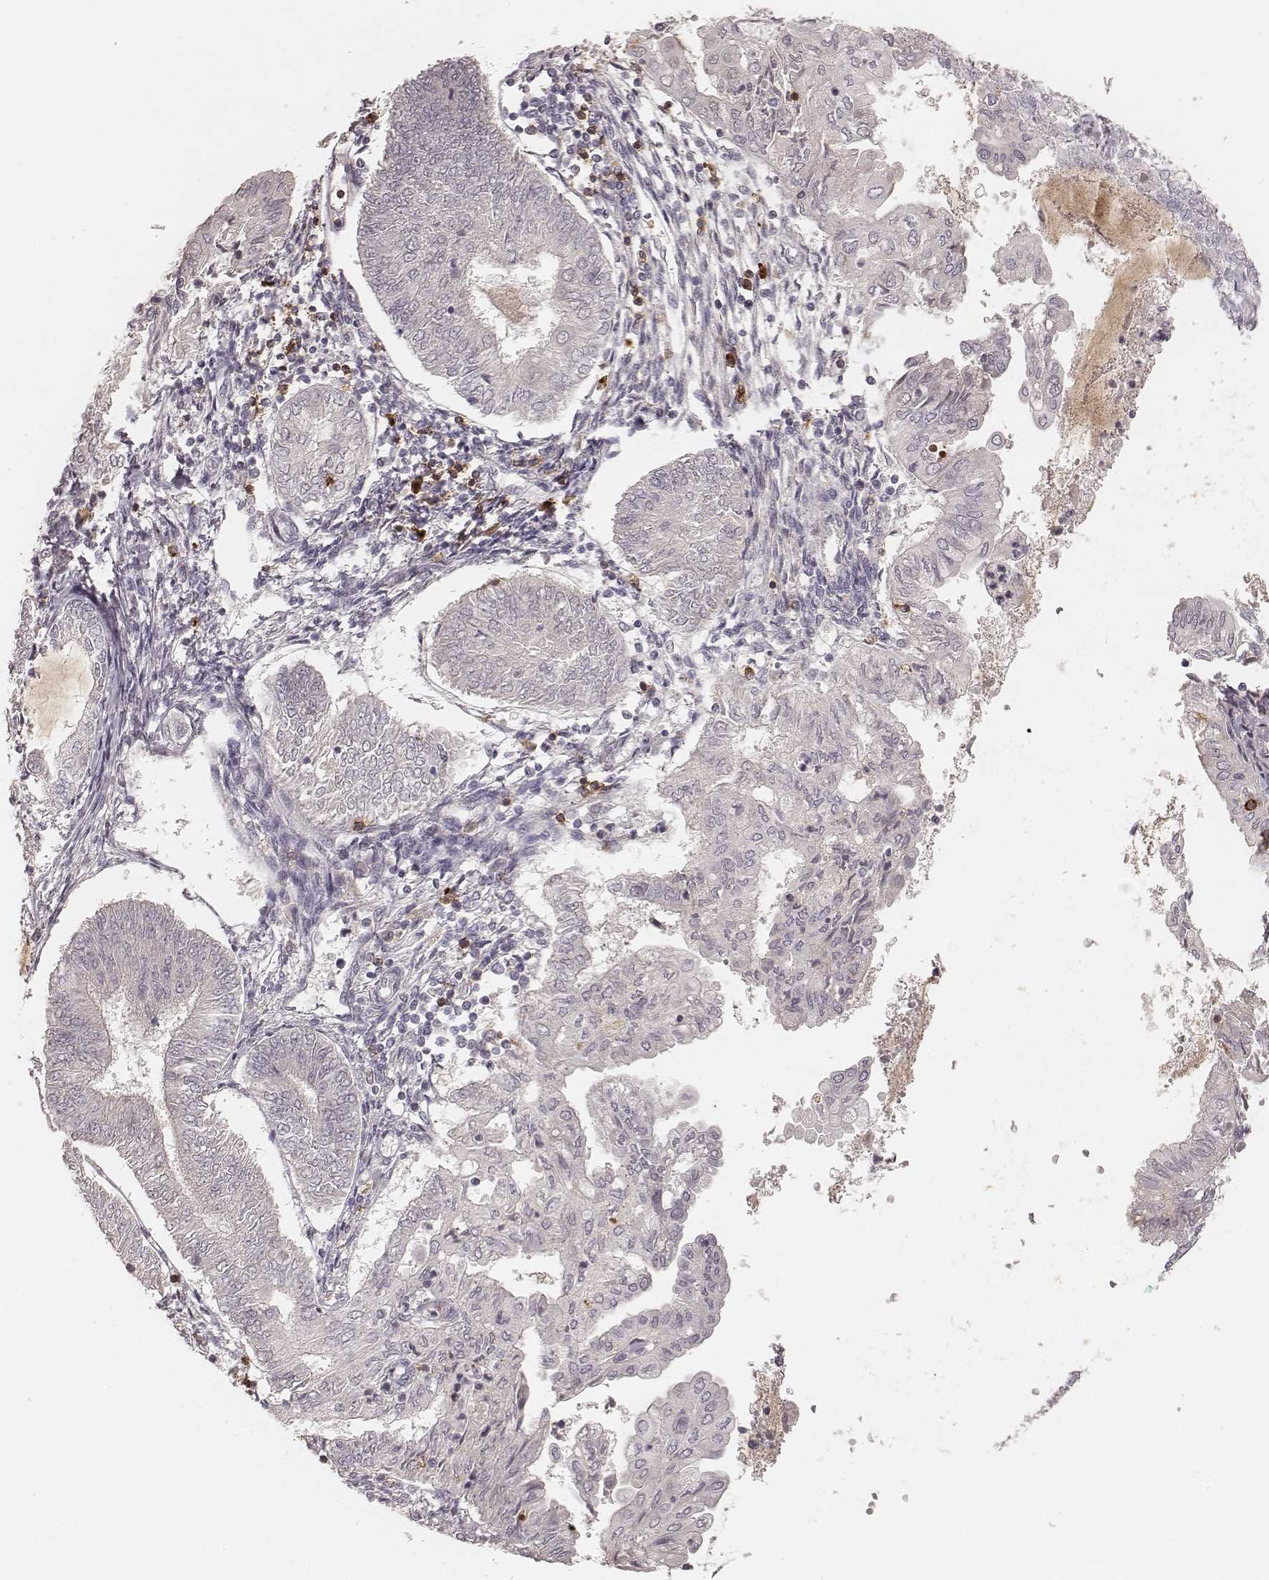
{"staining": {"intensity": "negative", "quantity": "none", "location": "none"}, "tissue": "endometrial cancer", "cell_type": "Tumor cells", "image_type": "cancer", "snomed": [{"axis": "morphology", "description": "Adenocarcinoma, NOS"}, {"axis": "topography", "description": "Endometrium"}], "caption": "Endometrial adenocarcinoma was stained to show a protein in brown. There is no significant expression in tumor cells. The staining is performed using DAB (3,3'-diaminobenzidine) brown chromogen with nuclei counter-stained in using hematoxylin.", "gene": "CD8A", "patient": {"sex": "female", "age": 68}}